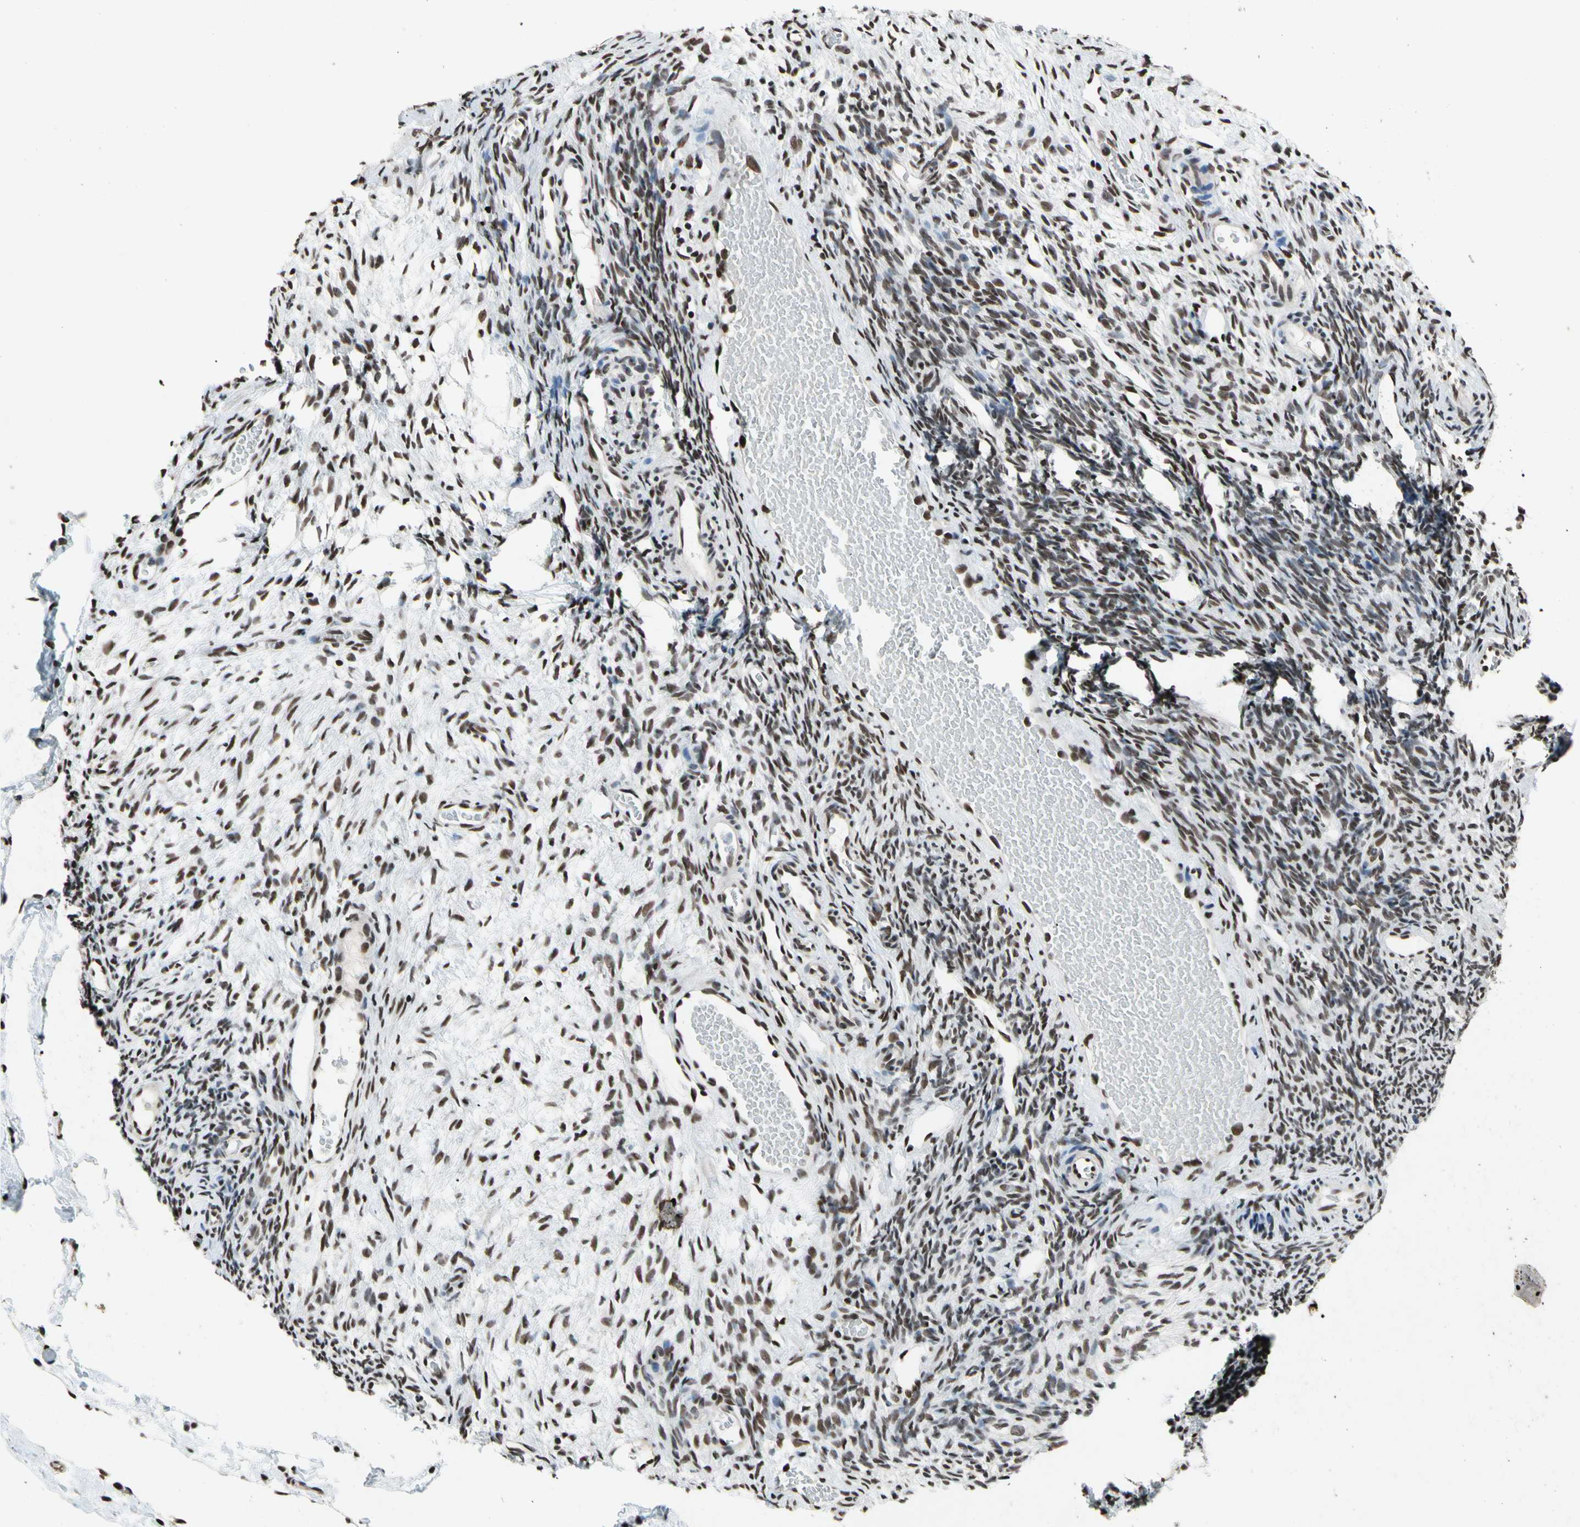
{"staining": {"intensity": "moderate", "quantity": "25%-75%", "location": "nuclear"}, "tissue": "ovary", "cell_type": "Ovarian stroma cells", "image_type": "normal", "snomed": [{"axis": "morphology", "description": "Normal tissue, NOS"}, {"axis": "topography", "description": "Ovary"}], "caption": "Immunohistochemical staining of normal human ovary demonstrates medium levels of moderate nuclear positivity in approximately 25%-75% of ovarian stroma cells.", "gene": "RECQL", "patient": {"sex": "female", "age": 35}}